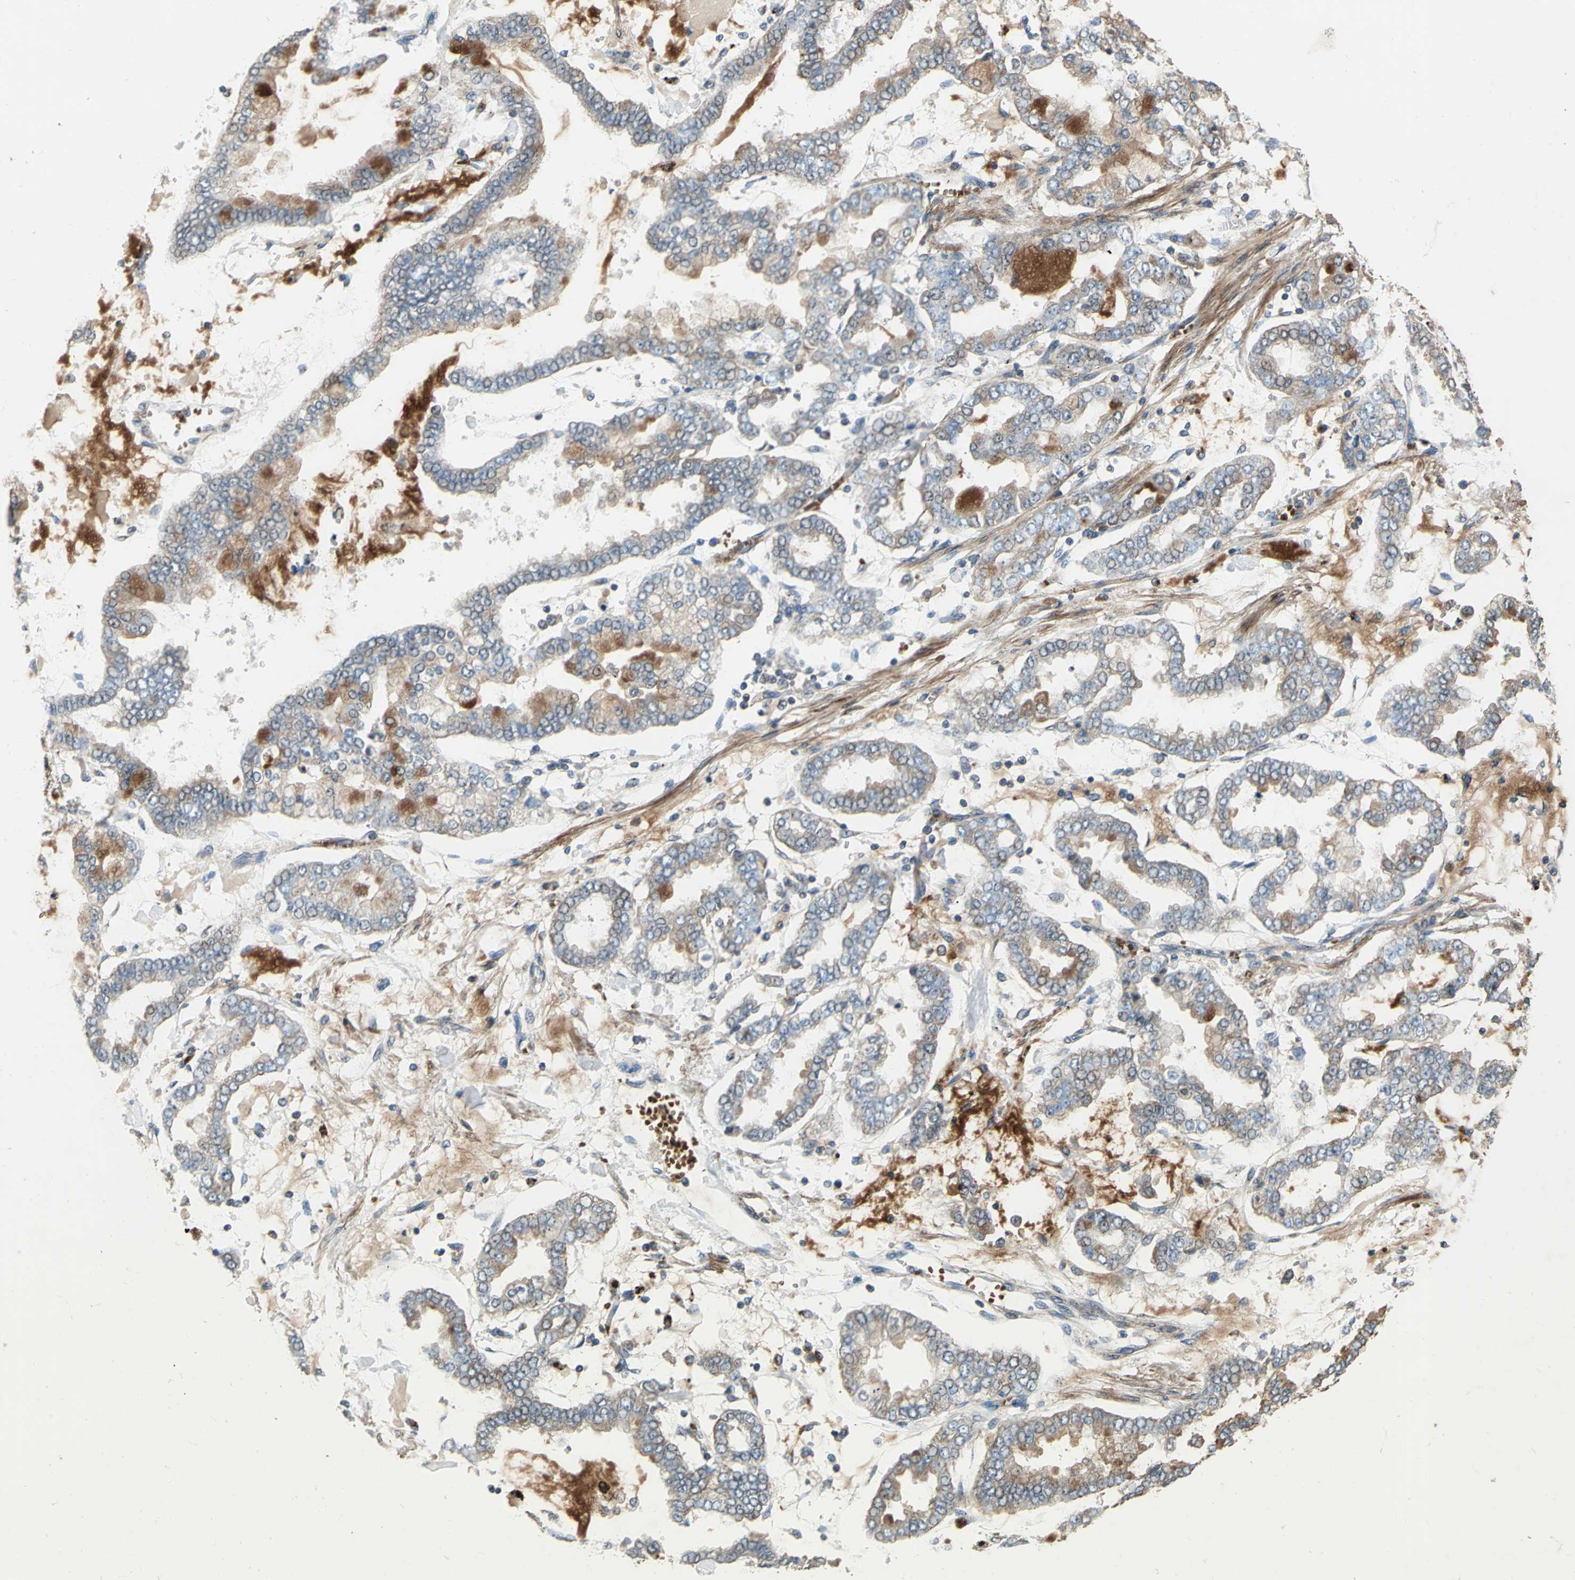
{"staining": {"intensity": "moderate", "quantity": ">75%", "location": "cytoplasmic/membranous"}, "tissue": "stomach cancer", "cell_type": "Tumor cells", "image_type": "cancer", "snomed": [{"axis": "morphology", "description": "Normal tissue, NOS"}, {"axis": "morphology", "description": "Adenocarcinoma, NOS"}, {"axis": "topography", "description": "Stomach, upper"}, {"axis": "topography", "description": "Stomach"}], "caption": "The histopathology image demonstrates a brown stain indicating the presence of a protein in the cytoplasmic/membranous of tumor cells in stomach cancer (adenocarcinoma).", "gene": "POLRMT", "patient": {"sex": "male", "age": 76}}